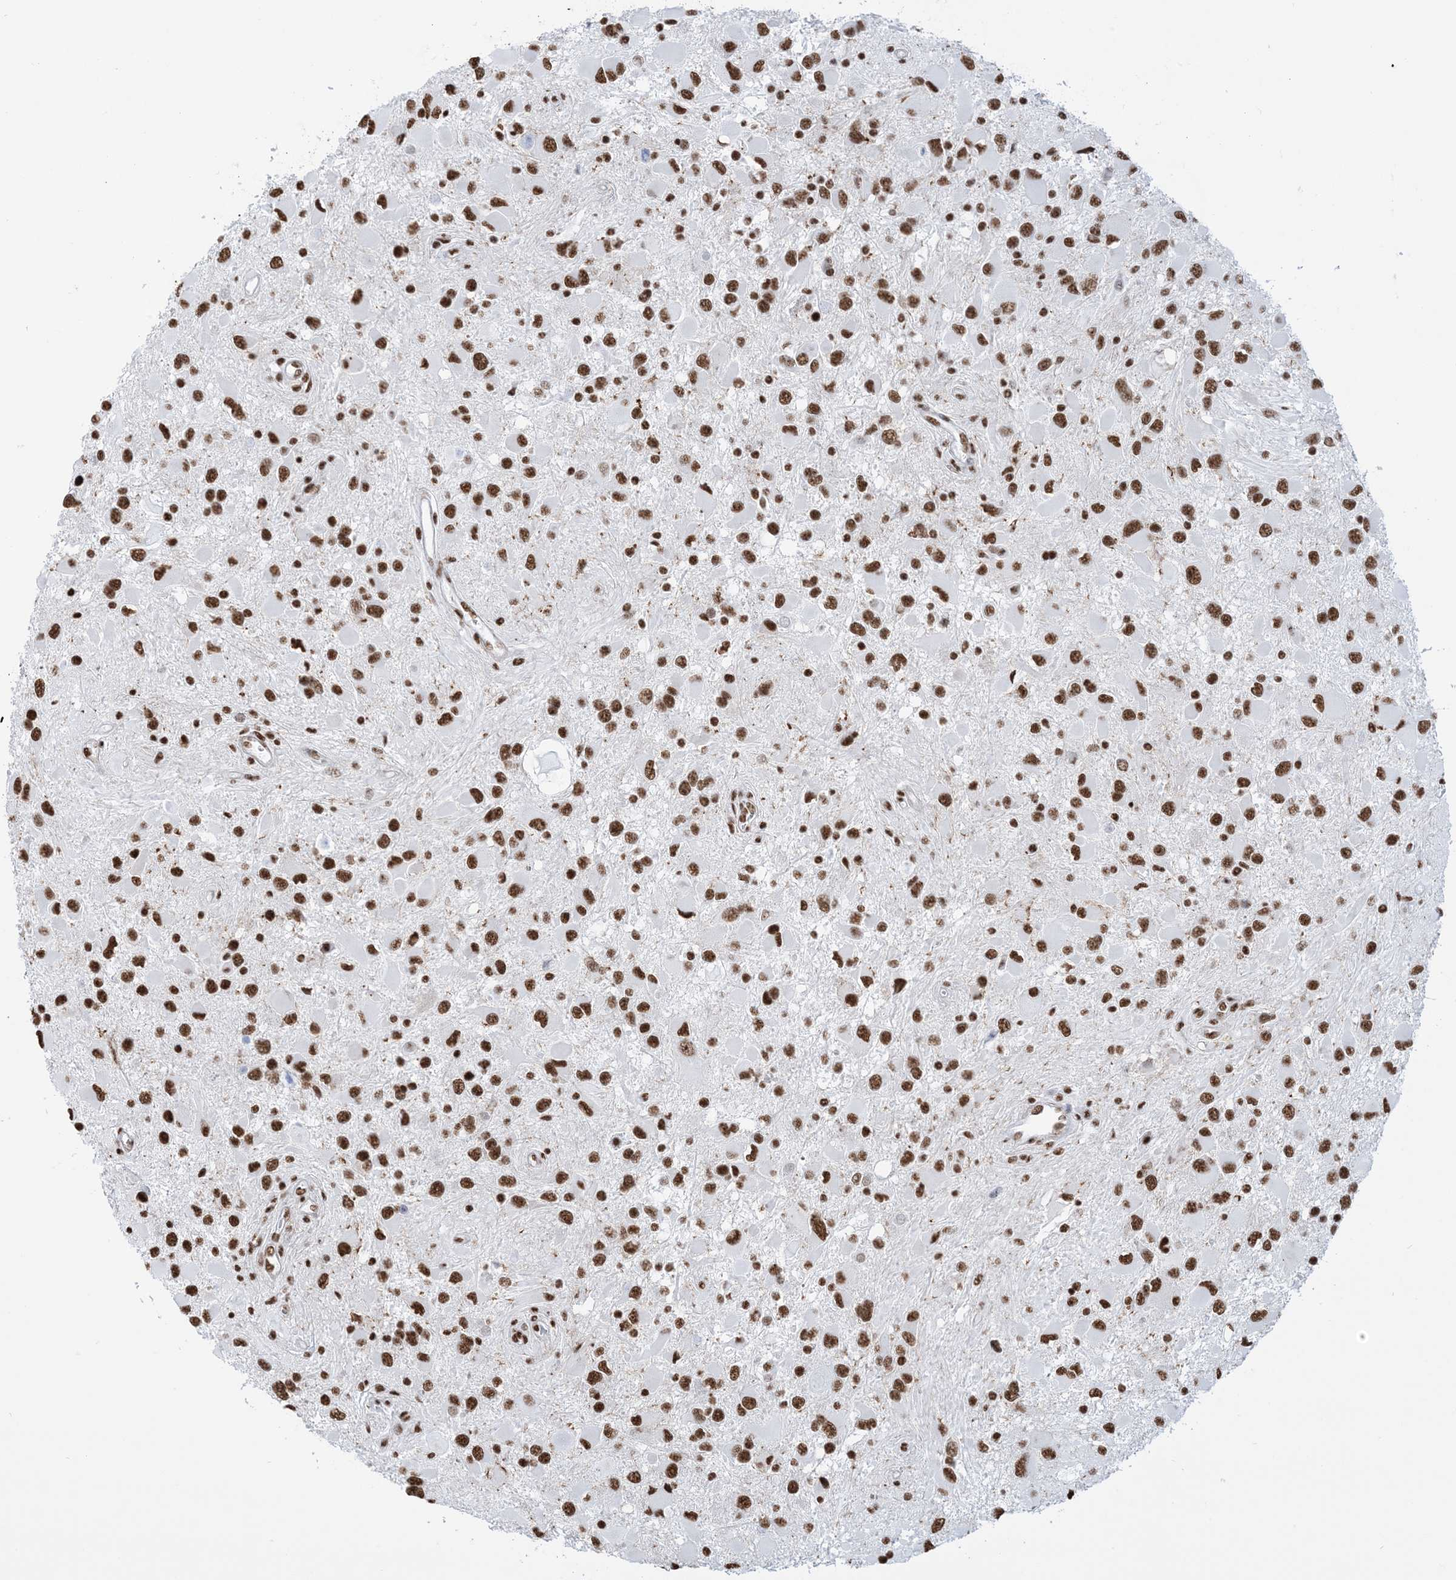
{"staining": {"intensity": "strong", "quantity": ">75%", "location": "nuclear"}, "tissue": "glioma", "cell_type": "Tumor cells", "image_type": "cancer", "snomed": [{"axis": "morphology", "description": "Glioma, malignant, High grade"}, {"axis": "topography", "description": "Brain"}], "caption": "Immunohistochemistry (IHC) (DAB (3,3'-diaminobenzidine)) staining of glioma exhibits strong nuclear protein expression in approximately >75% of tumor cells.", "gene": "ZNF792", "patient": {"sex": "male", "age": 53}}